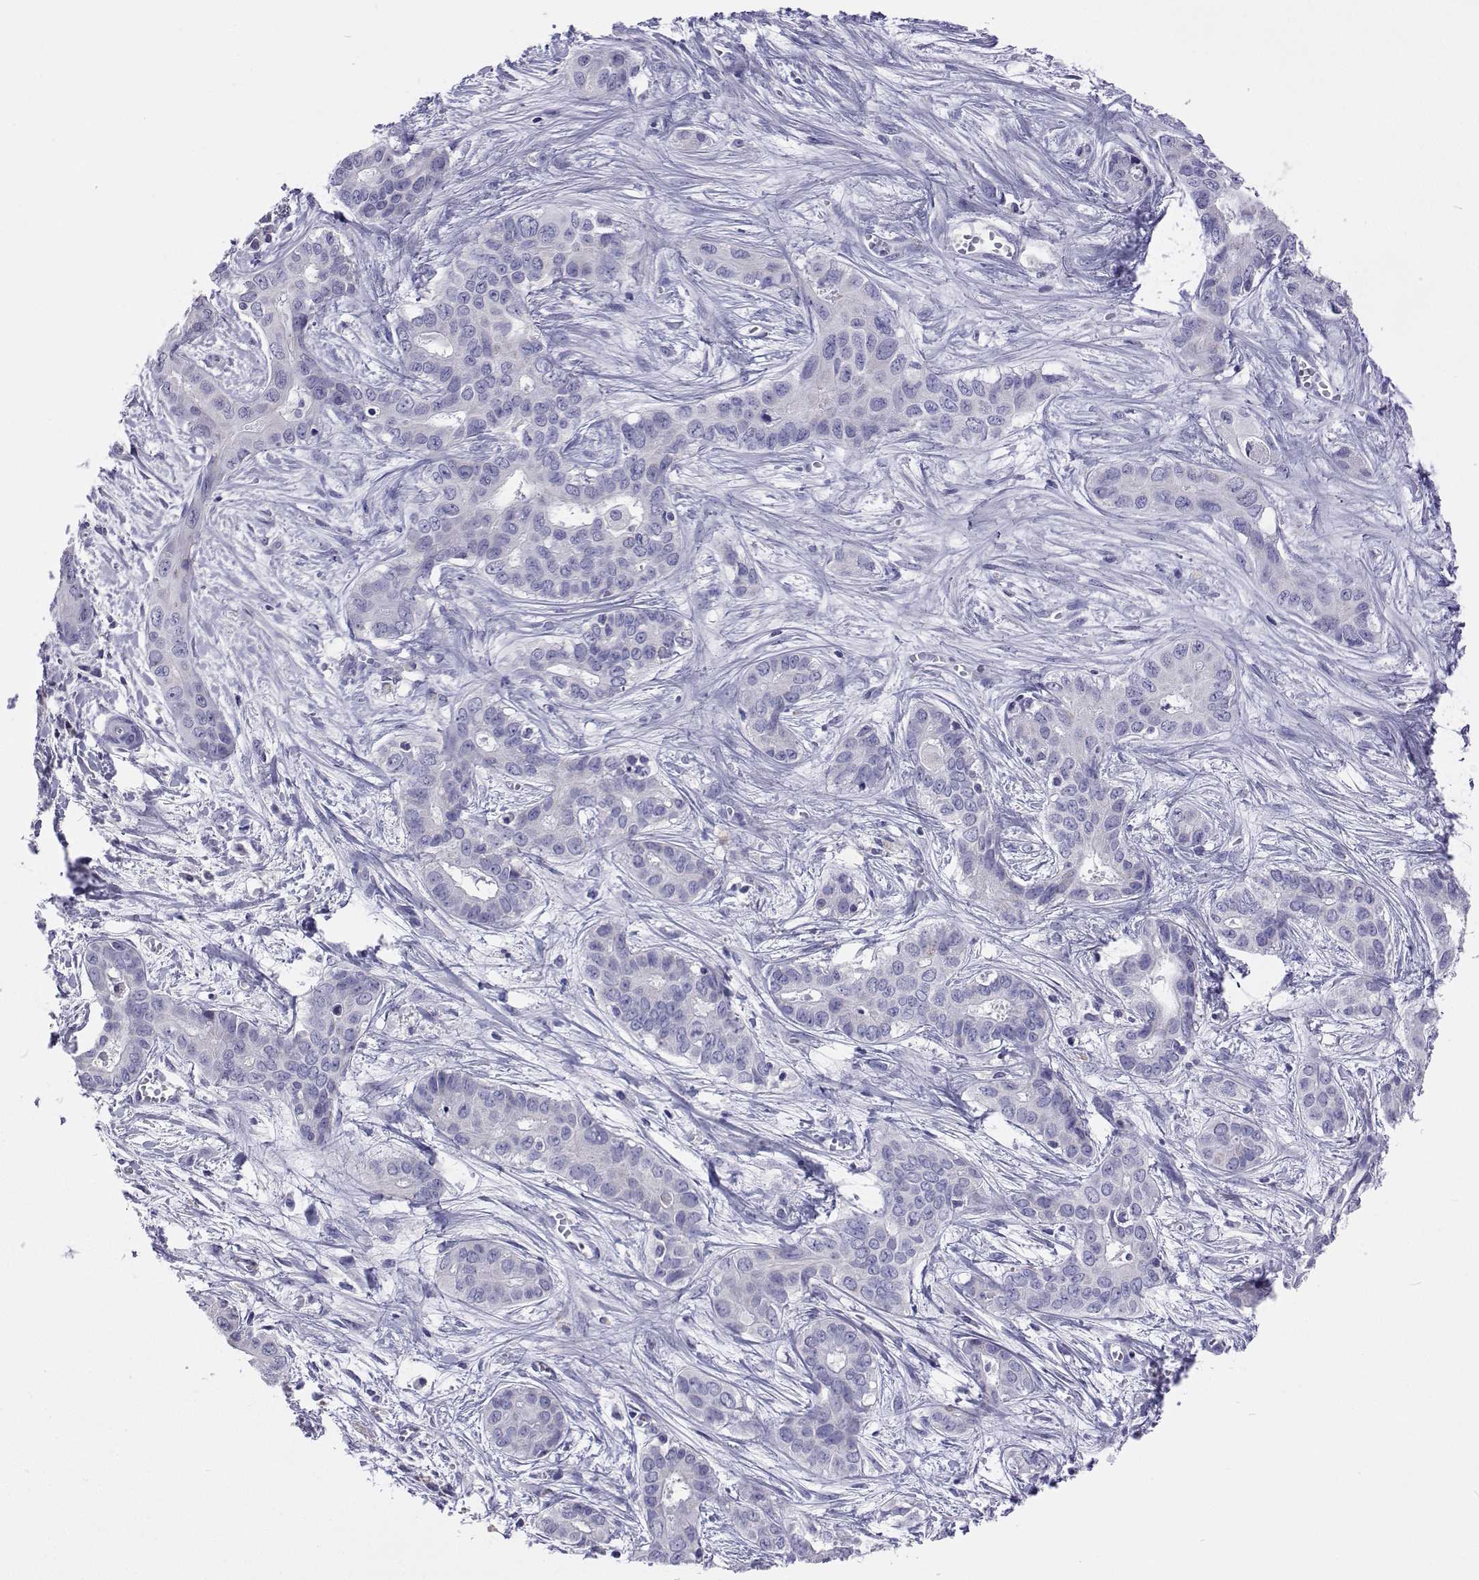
{"staining": {"intensity": "negative", "quantity": "none", "location": "none"}, "tissue": "liver cancer", "cell_type": "Tumor cells", "image_type": "cancer", "snomed": [{"axis": "morphology", "description": "Cholangiocarcinoma"}, {"axis": "topography", "description": "Liver"}], "caption": "This is an immunohistochemistry image of human cholangiocarcinoma (liver). There is no expression in tumor cells.", "gene": "UMODL1", "patient": {"sex": "female", "age": 65}}